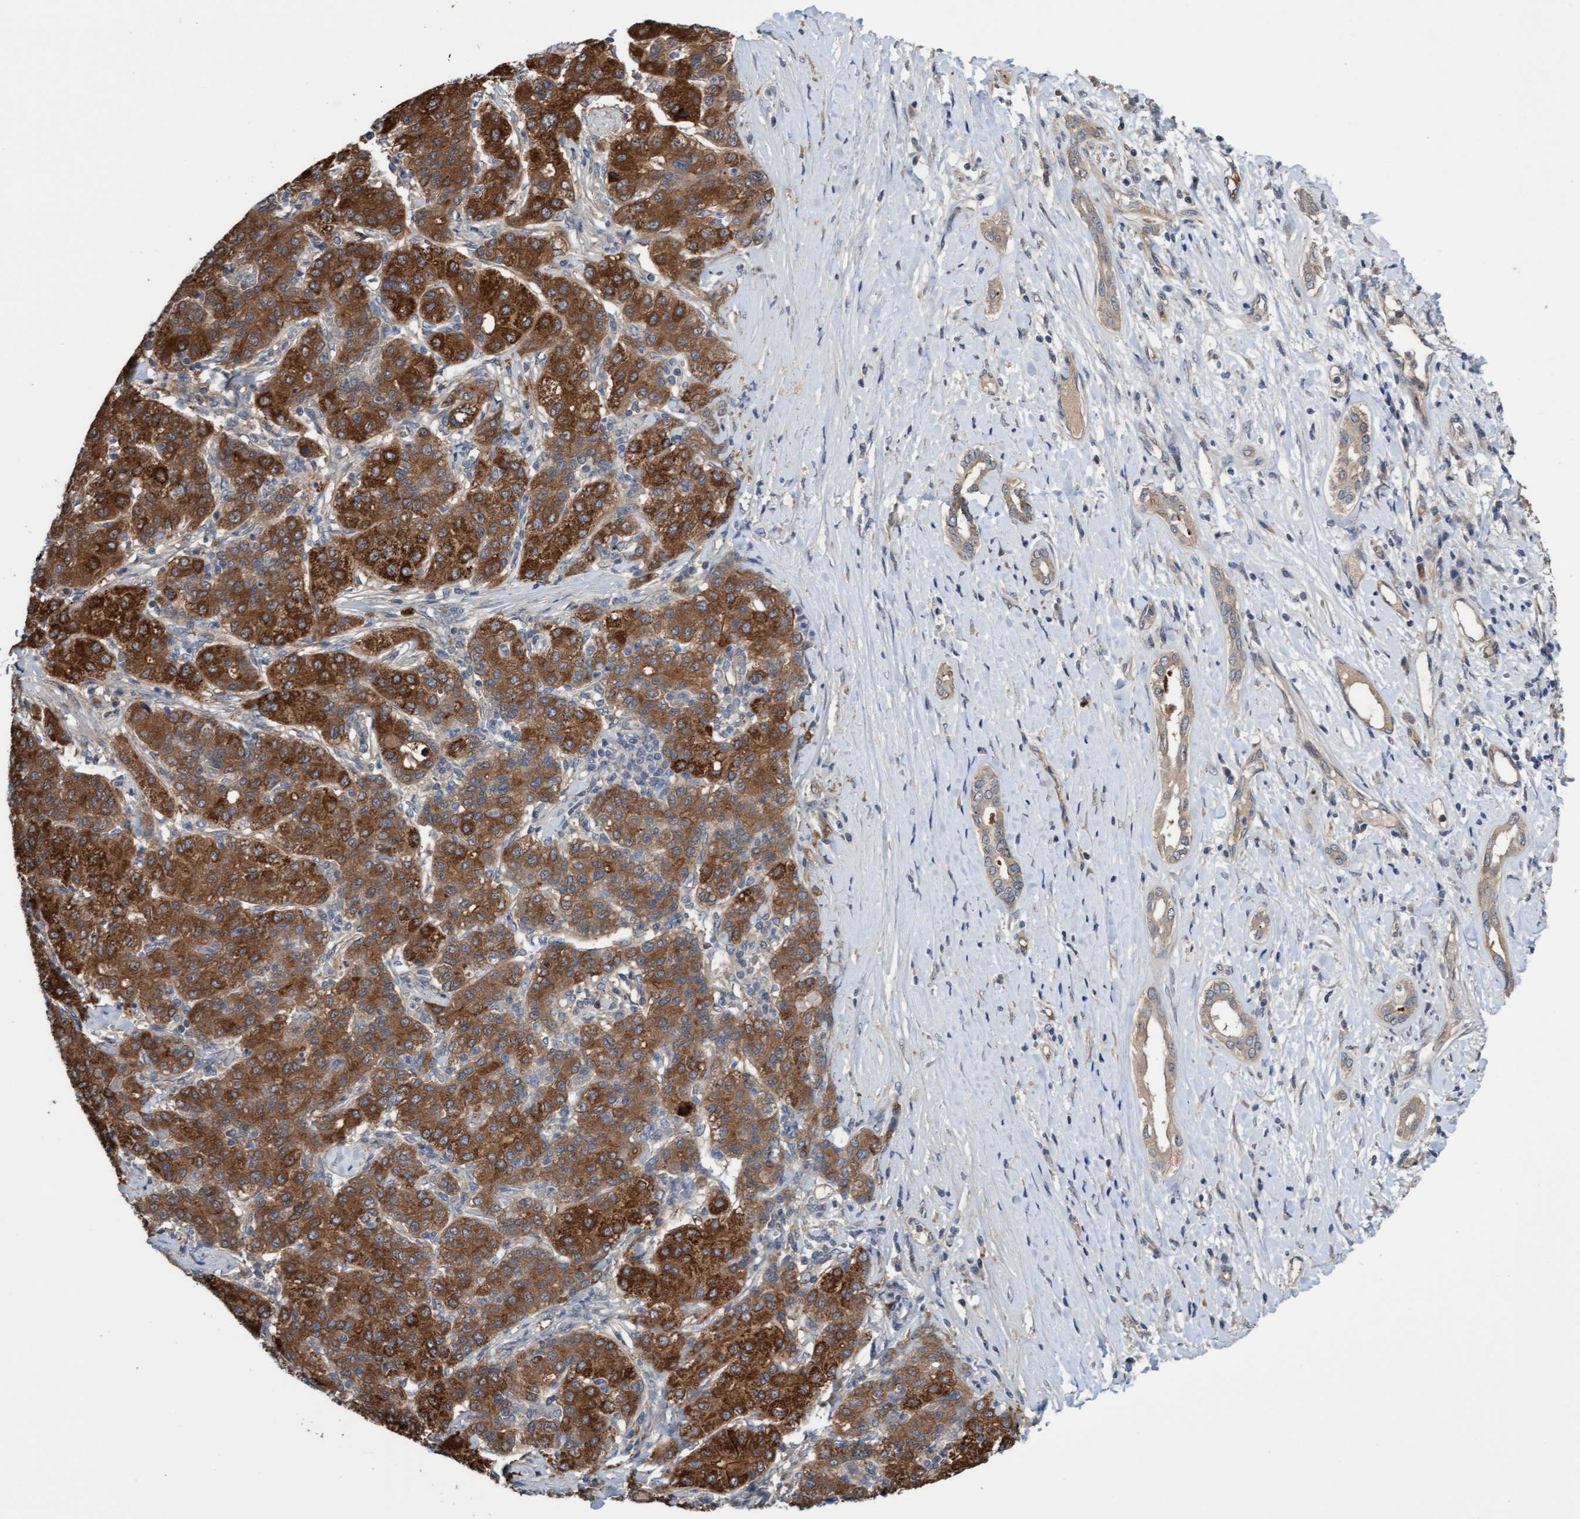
{"staining": {"intensity": "strong", "quantity": ">75%", "location": "cytoplasmic/membranous"}, "tissue": "liver cancer", "cell_type": "Tumor cells", "image_type": "cancer", "snomed": [{"axis": "morphology", "description": "Carcinoma, Hepatocellular, NOS"}, {"axis": "topography", "description": "Liver"}], "caption": "The micrograph shows staining of liver hepatocellular carcinoma, revealing strong cytoplasmic/membranous protein staining (brown color) within tumor cells.", "gene": "ITFG1", "patient": {"sex": "male", "age": 65}}